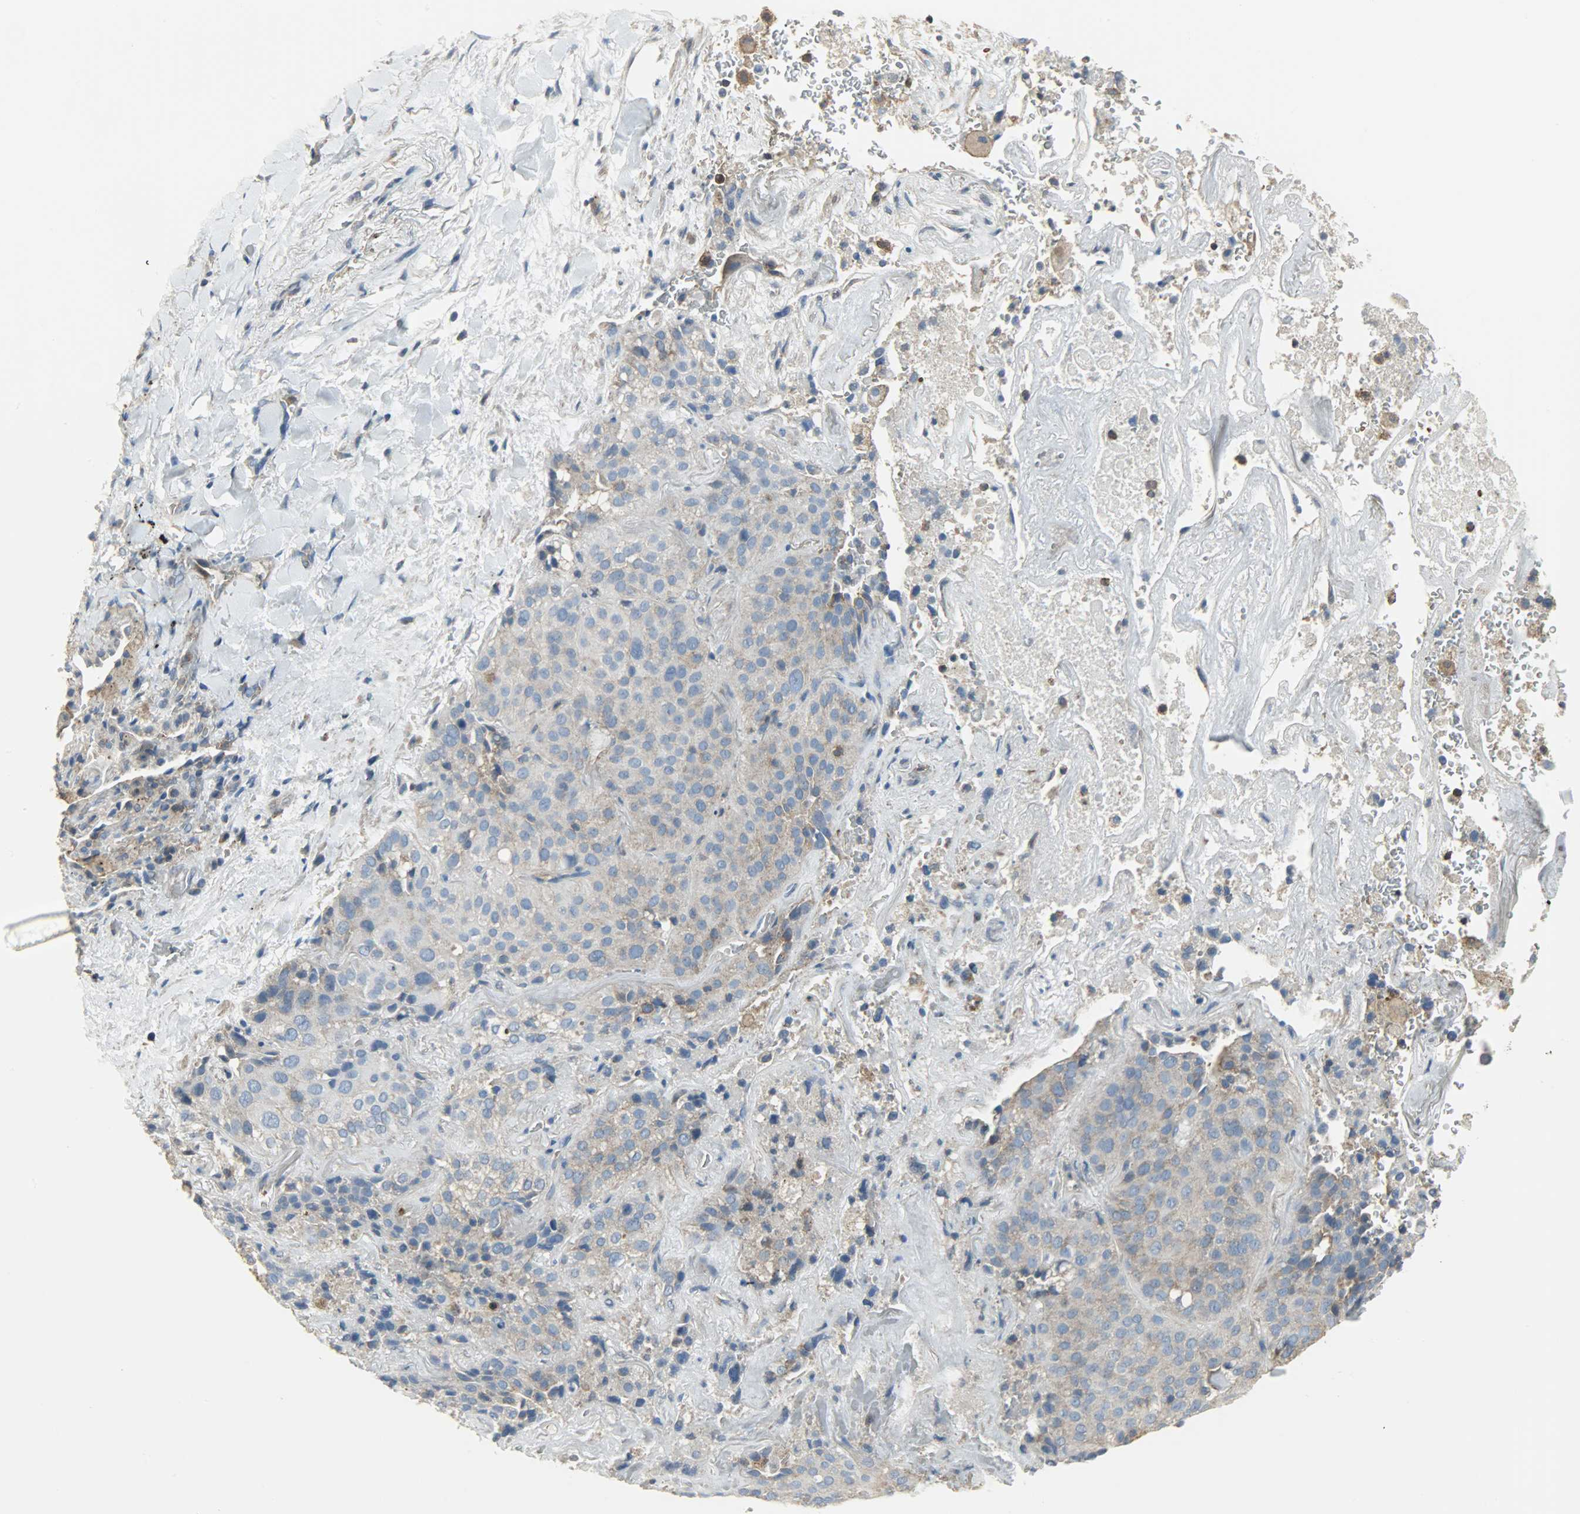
{"staining": {"intensity": "weak", "quantity": ">75%", "location": "cytoplasmic/membranous"}, "tissue": "lung cancer", "cell_type": "Tumor cells", "image_type": "cancer", "snomed": [{"axis": "morphology", "description": "Squamous cell carcinoma, NOS"}, {"axis": "topography", "description": "Lung"}], "caption": "A photomicrograph of human lung squamous cell carcinoma stained for a protein demonstrates weak cytoplasmic/membranous brown staining in tumor cells.", "gene": "DNAJA4", "patient": {"sex": "male", "age": 54}}